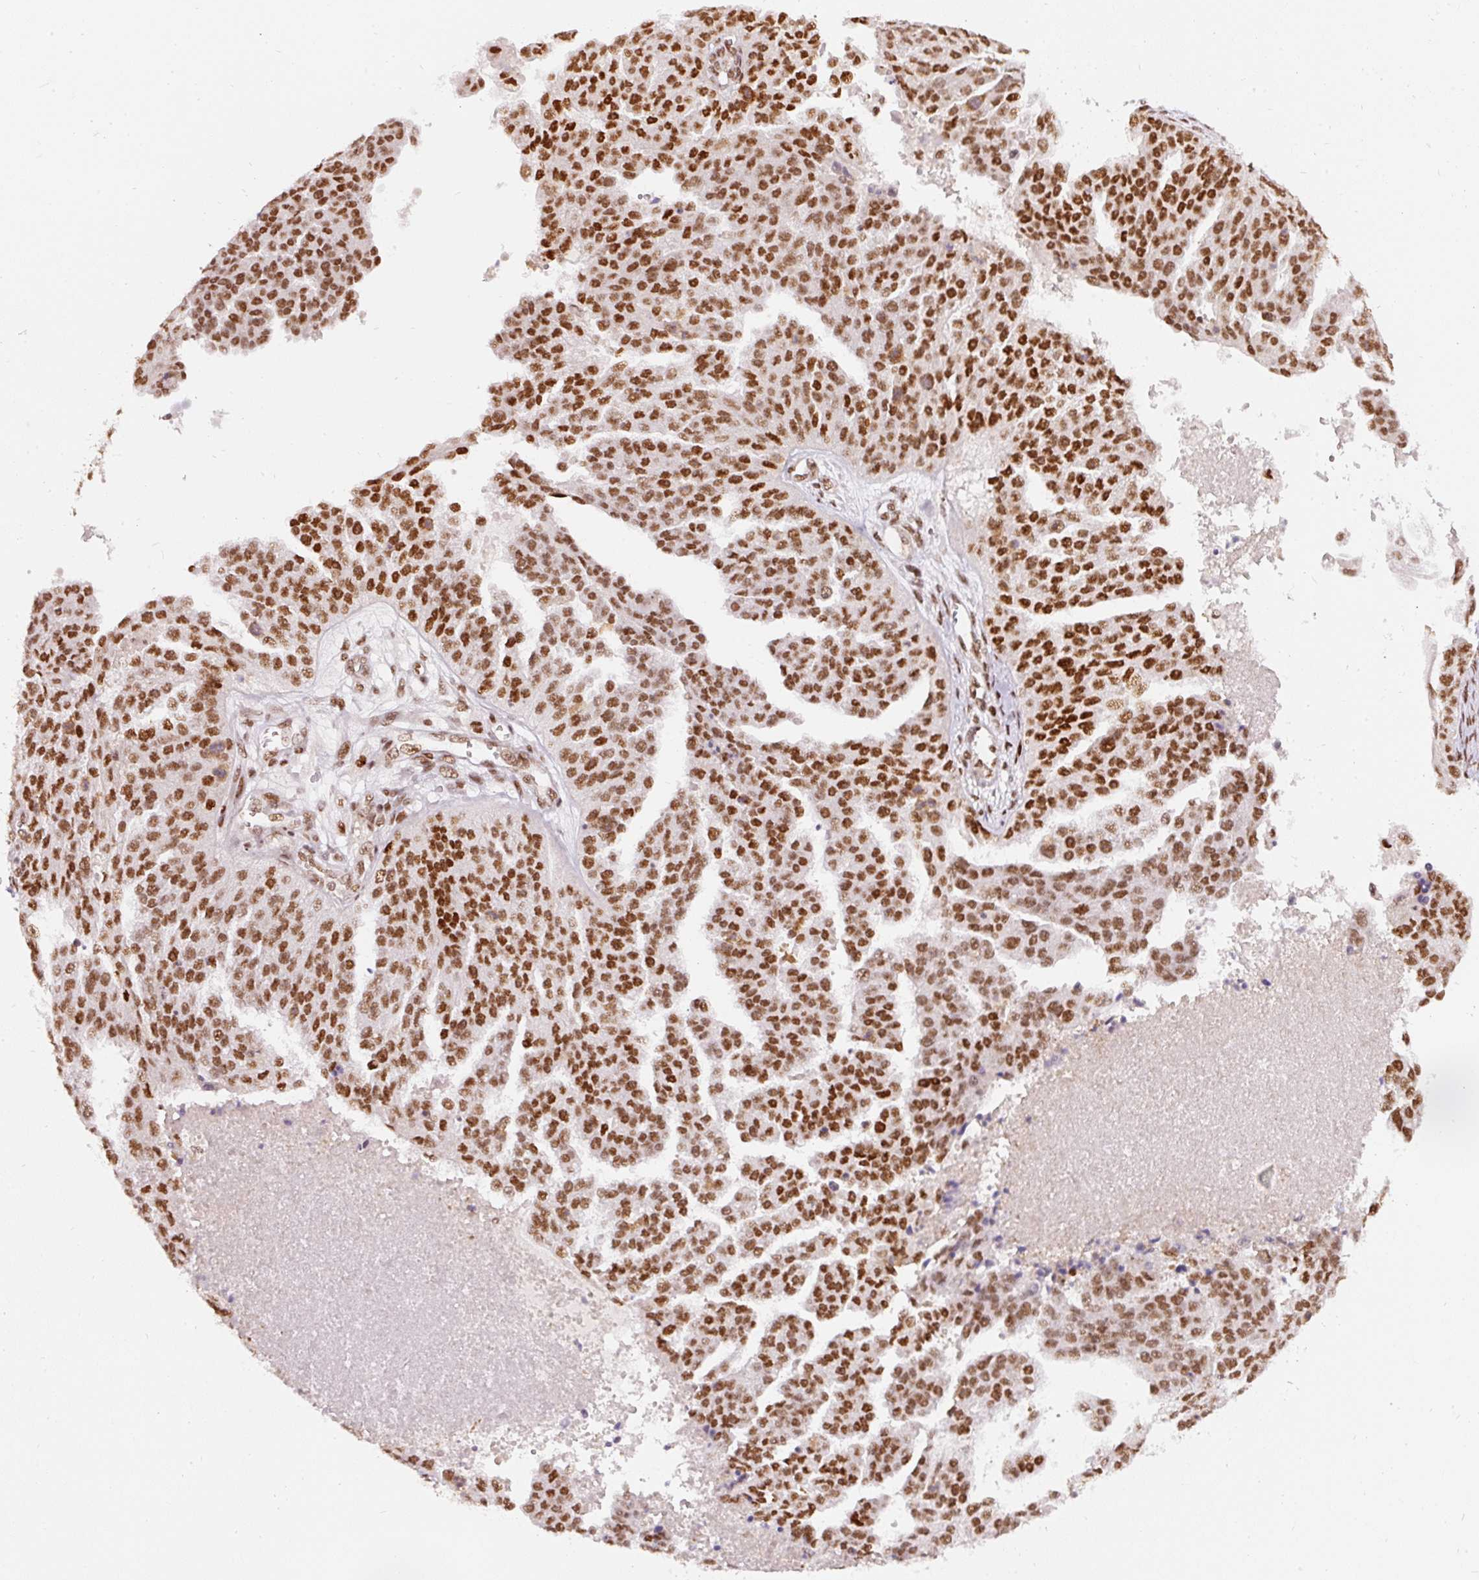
{"staining": {"intensity": "strong", "quantity": ">75%", "location": "nuclear"}, "tissue": "ovarian cancer", "cell_type": "Tumor cells", "image_type": "cancer", "snomed": [{"axis": "morphology", "description": "Cystadenocarcinoma, serous, NOS"}, {"axis": "topography", "description": "Ovary"}], "caption": "Protein analysis of serous cystadenocarcinoma (ovarian) tissue demonstrates strong nuclear positivity in approximately >75% of tumor cells.", "gene": "HNRNPC", "patient": {"sex": "female", "age": 58}}